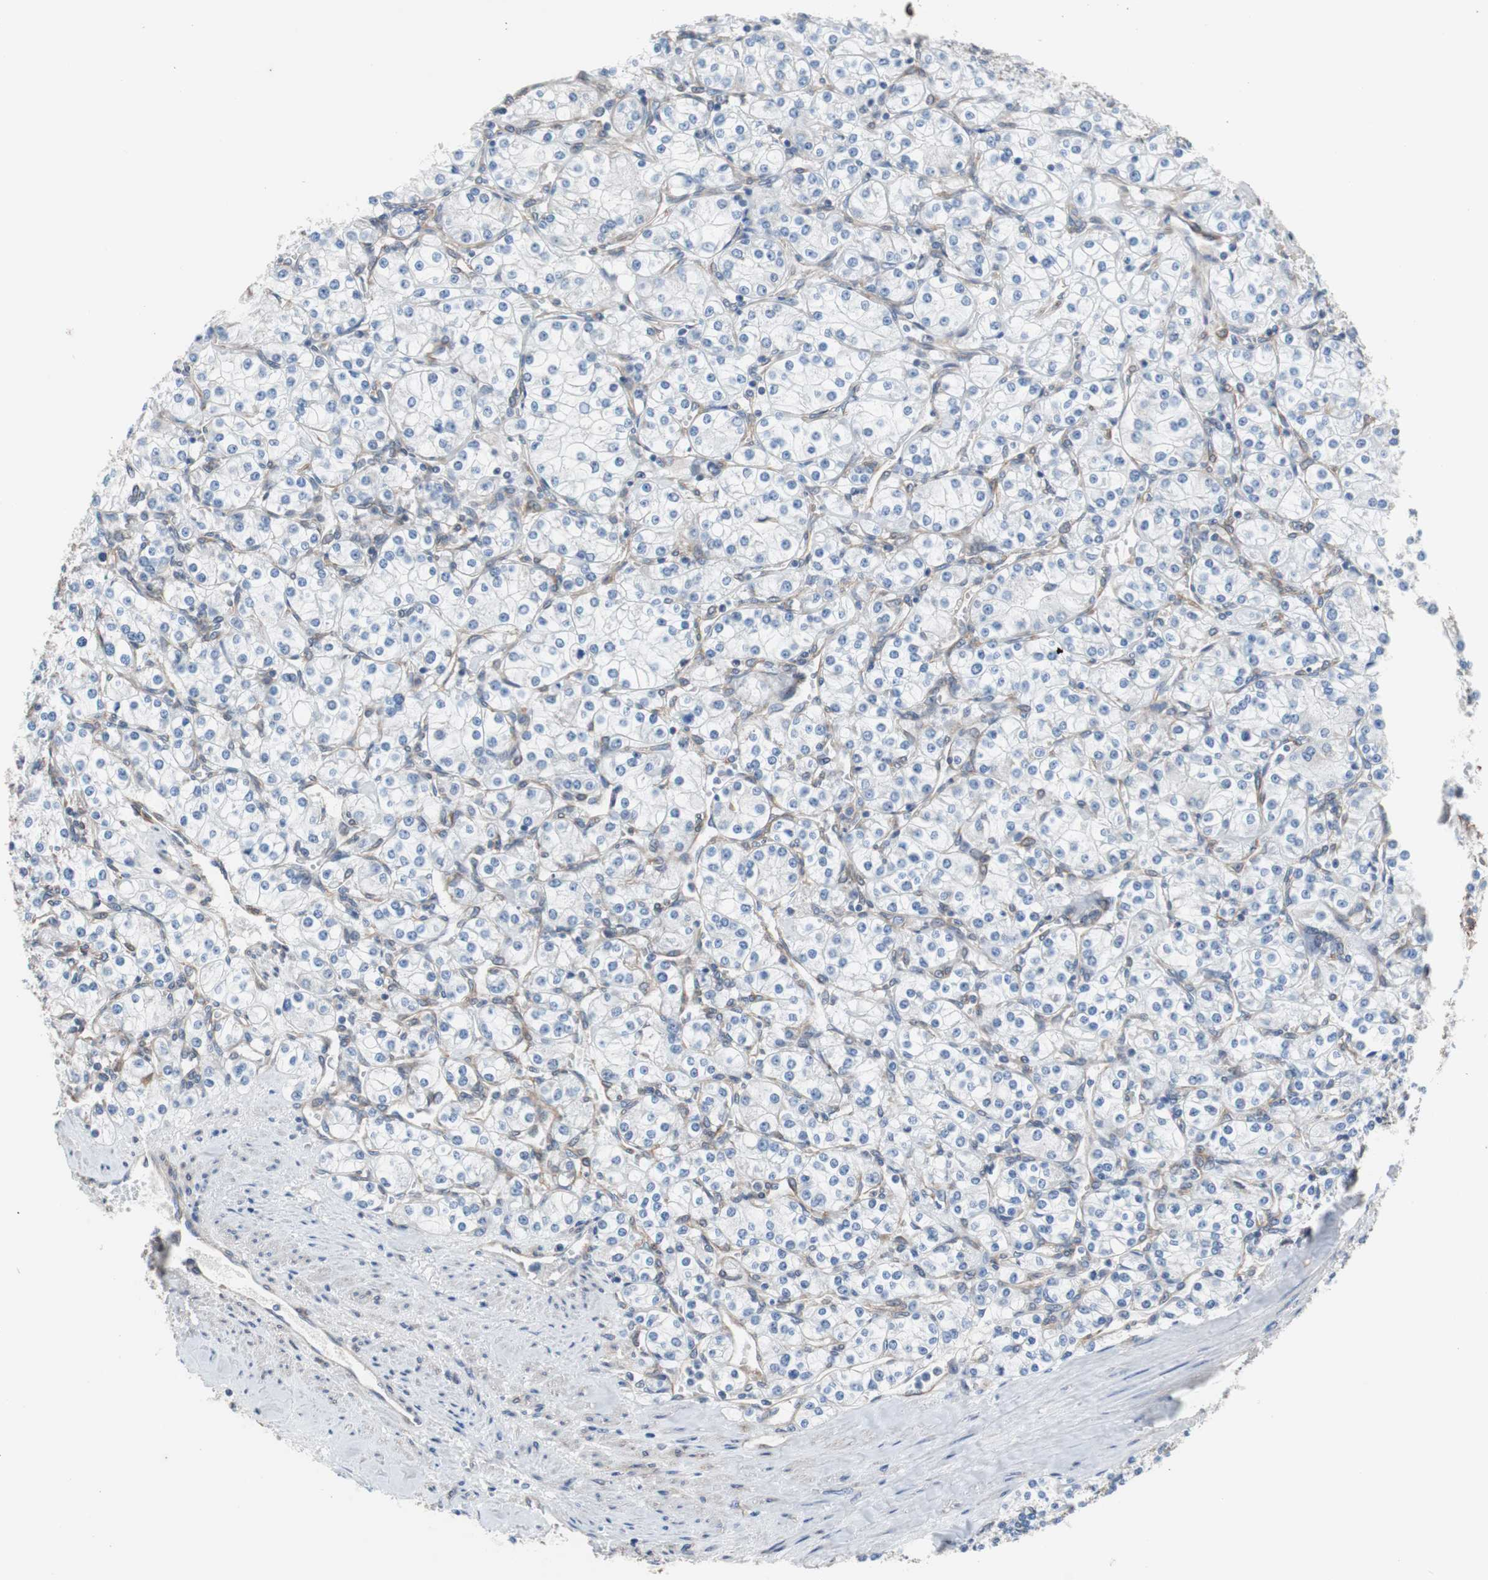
{"staining": {"intensity": "negative", "quantity": "none", "location": "none"}, "tissue": "renal cancer", "cell_type": "Tumor cells", "image_type": "cancer", "snomed": [{"axis": "morphology", "description": "Adenocarcinoma, NOS"}, {"axis": "topography", "description": "Kidney"}], "caption": "Human adenocarcinoma (renal) stained for a protein using IHC shows no expression in tumor cells.", "gene": "KIF3B", "patient": {"sex": "male", "age": 77}}